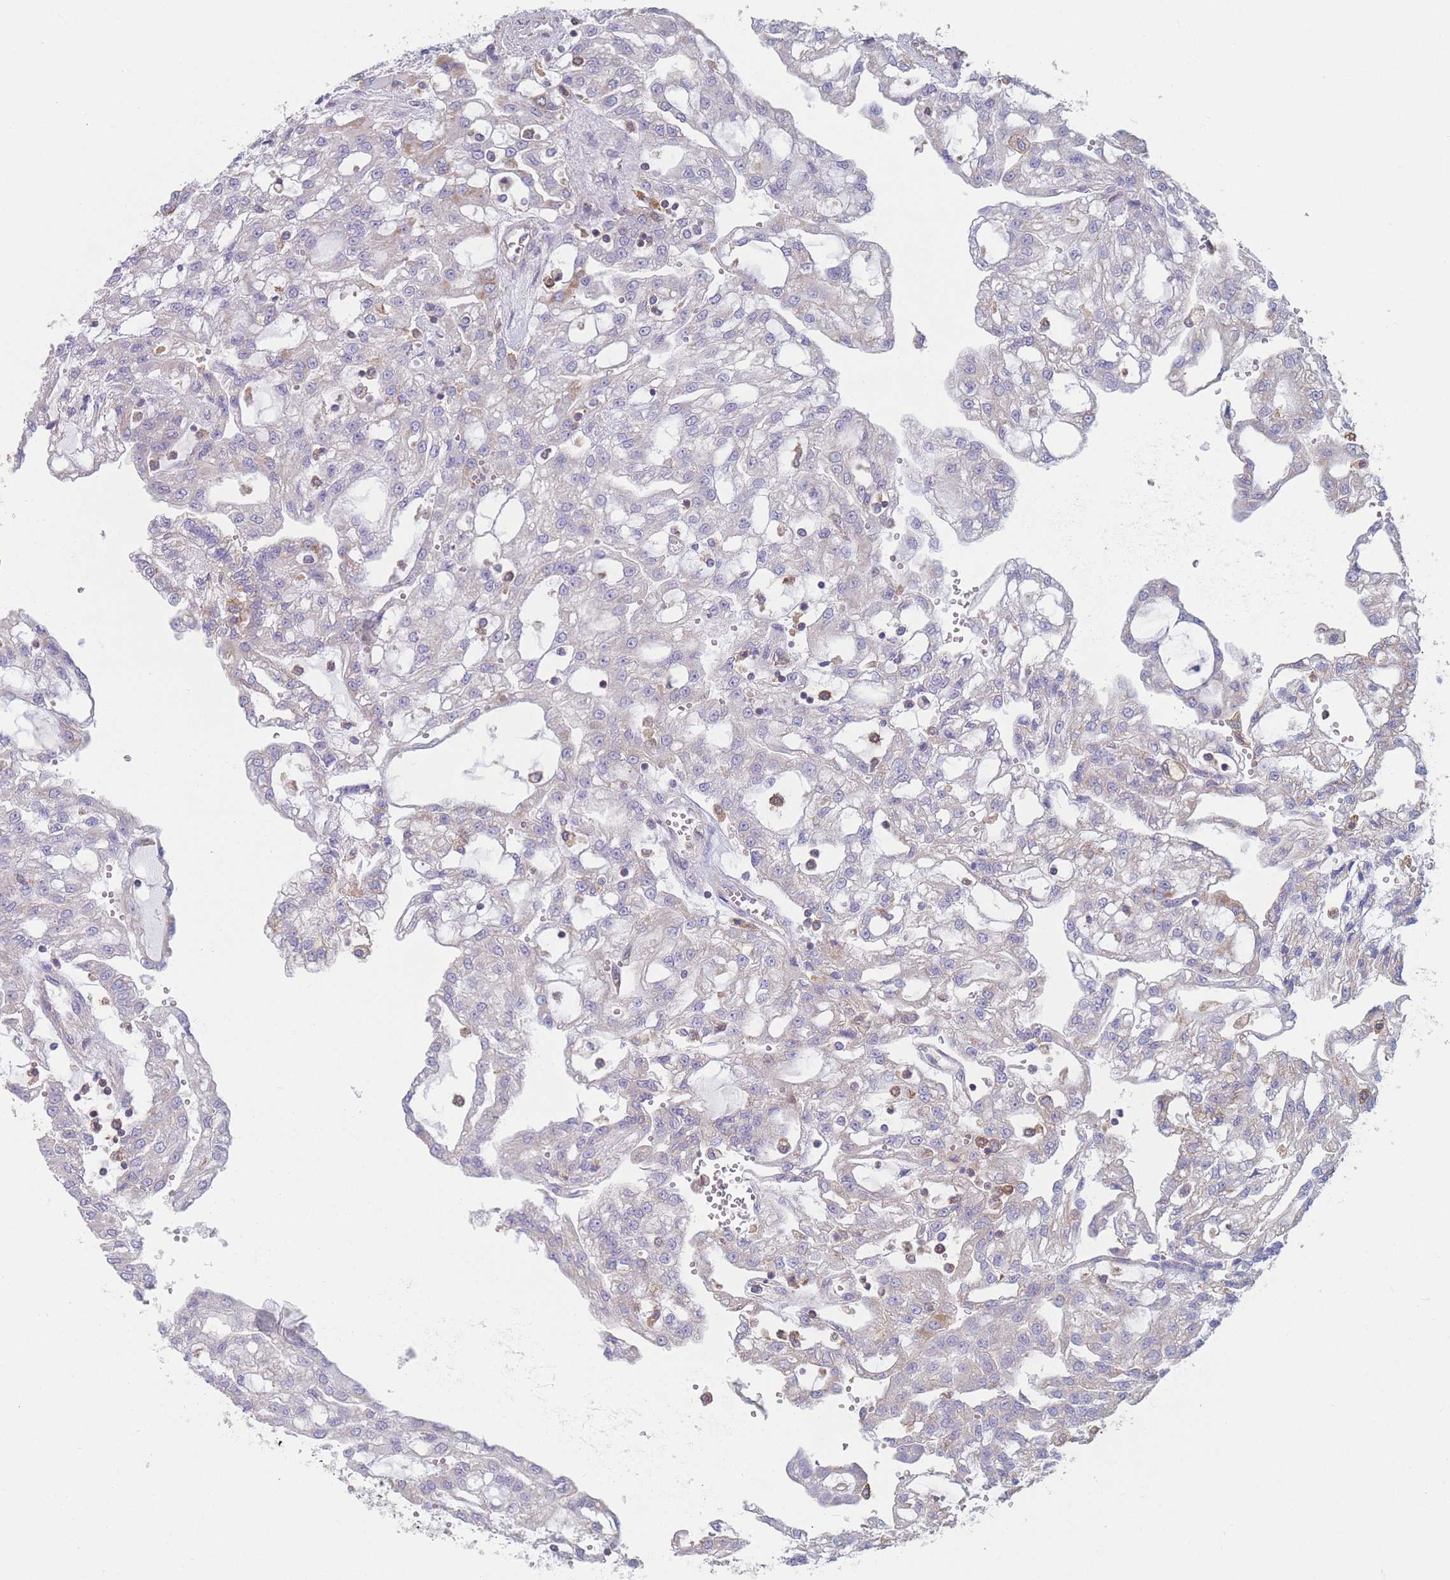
{"staining": {"intensity": "negative", "quantity": "none", "location": "none"}, "tissue": "renal cancer", "cell_type": "Tumor cells", "image_type": "cancer", "snomed": [{"axis": "morphology", "description": "Adenocarcinoma, NOS"}, {"axis": "topography", "description": "Kidney"}], "caption": "There is no significant expression in tumor cells of adenocarcinoma (renal).", "gene": "ADH1A", "patient": {"sex": "male", "age": 63}}